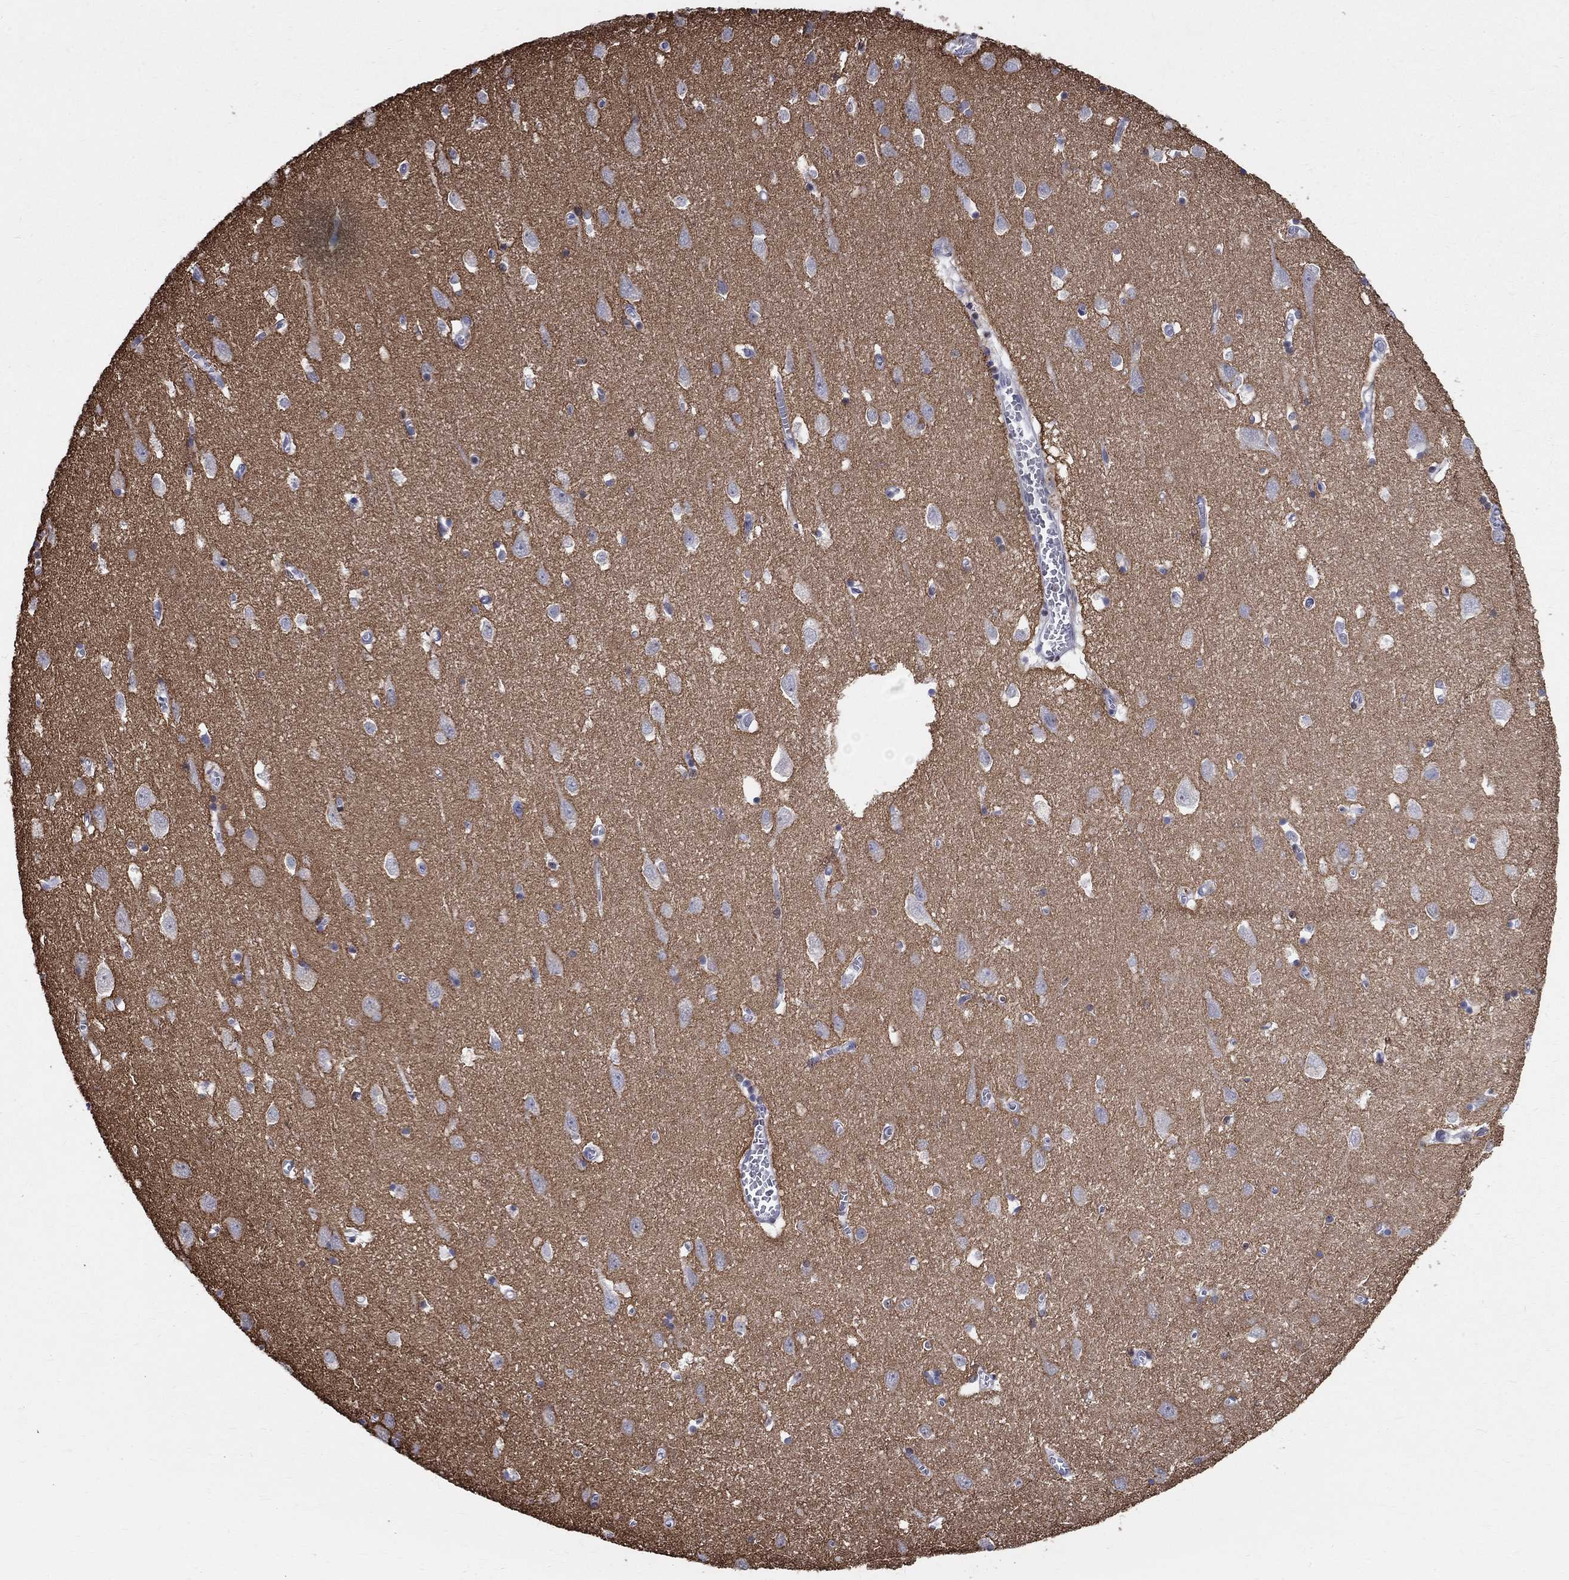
{"staining": {"intensity": "negative", "quantity": "none", "location": "none"}, "tissue": "cerebral cortex", "cell_type": "Endothelial cells", "image_type": "normal", "snomed": [{"axis": "morphology", "description": "Normal tissue, NOS"}, {"axis": "topography", "description": "Cerebral cortex"}], "caption": "IHC of benign human cerebral cortex demonstrates no staining in endothelial cells. The staining was performed using DAB (3,3'-diaminobenzidine) to visualize the protein expression in brown, while the nuclei were stained in blue with hematoxylin (Magnification: 20x).", "gene": "FBXO16", "patient": {"sex": "male", "age": 70}}